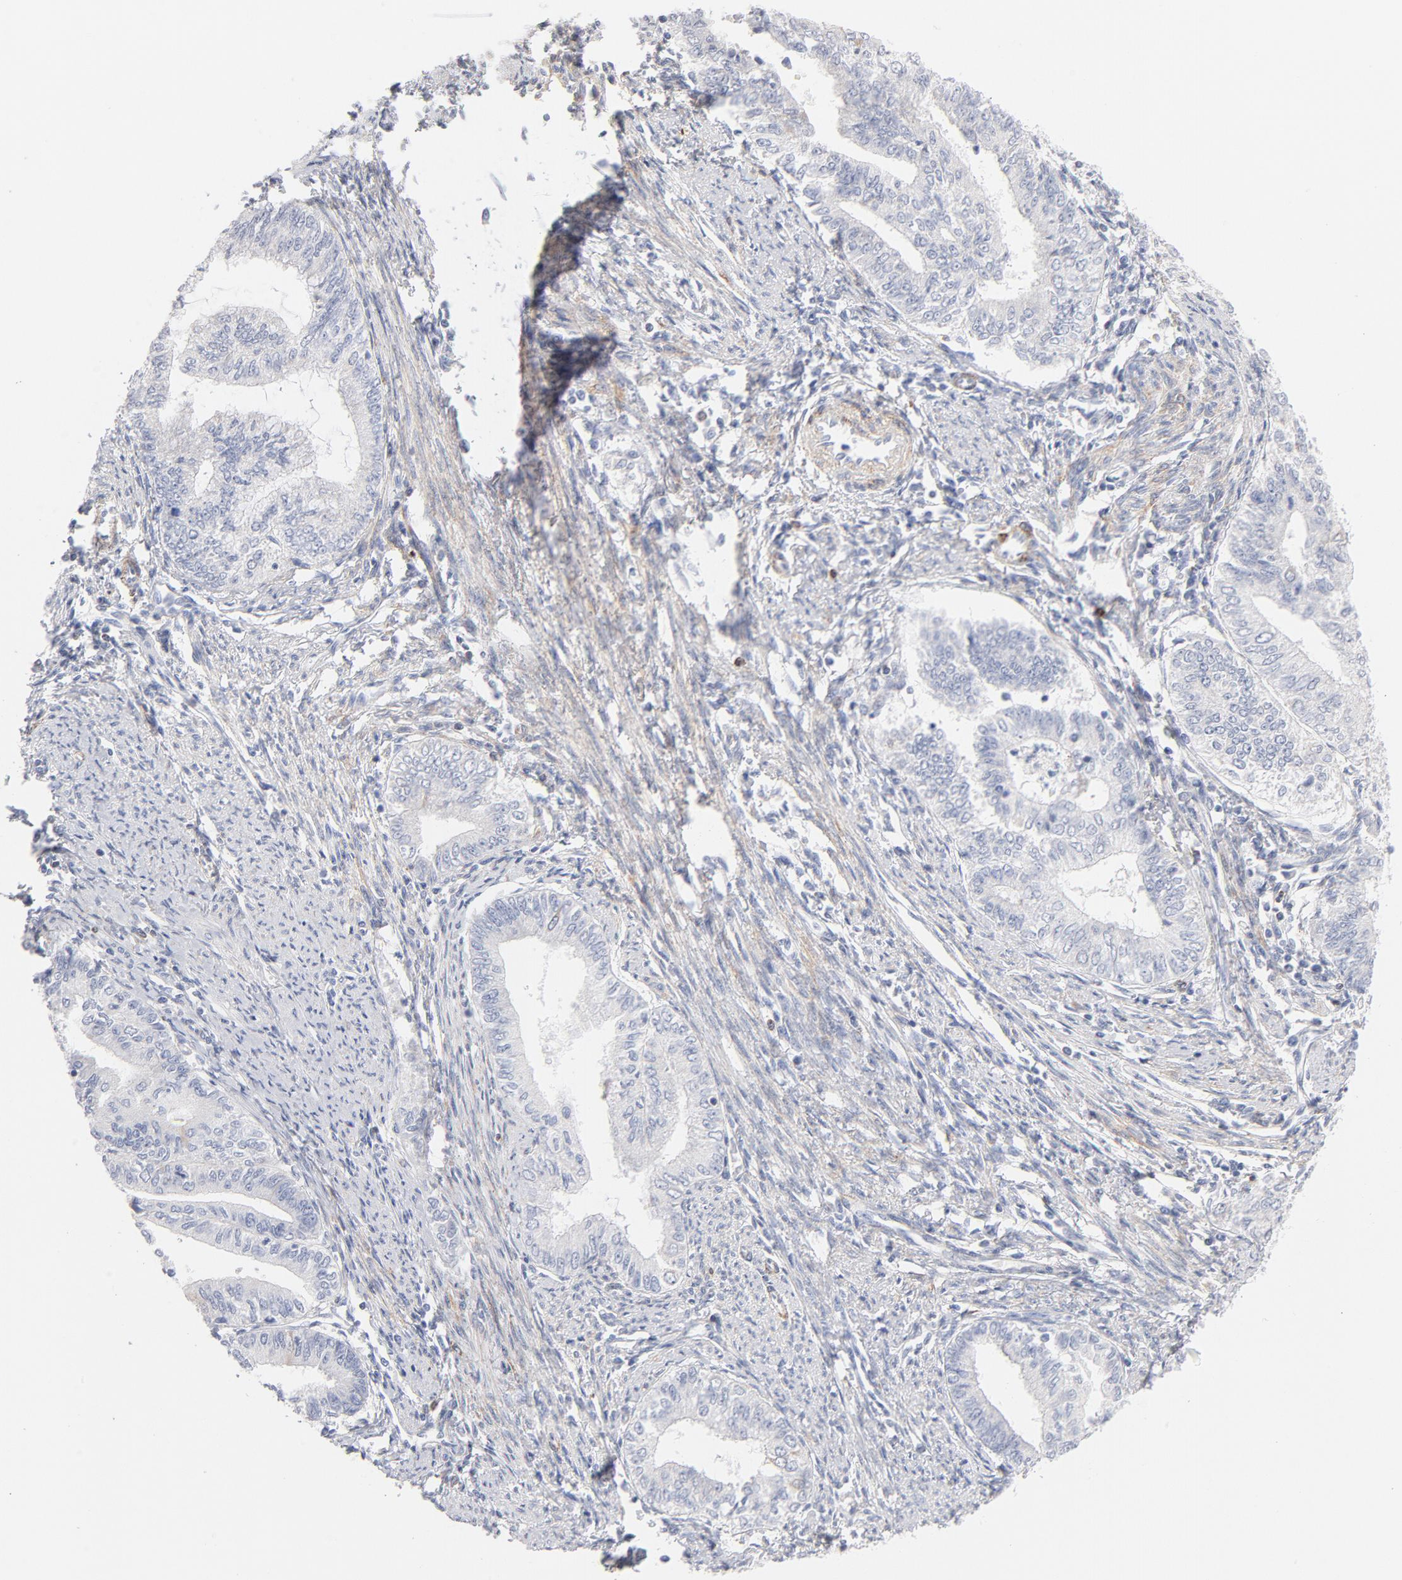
{"staining": {"intensity": "negative", "quantity": "none", "location": "none"}, "tissue": "endometrial cancer", "cell_type": "Tumor cells", "image_type": "cancer", "snomed": [{"axis": "morphology", "description": "Adenocarcinoma, NOS"}, {"axis": "topography", "description": "Endometrium"}], "caption": "Histopathology image shows no protein expression in tumor cells of endometrial adenocarcinoma tissue.", "gene": "MID1", "patient": {"sex": "female", "age": 66}}